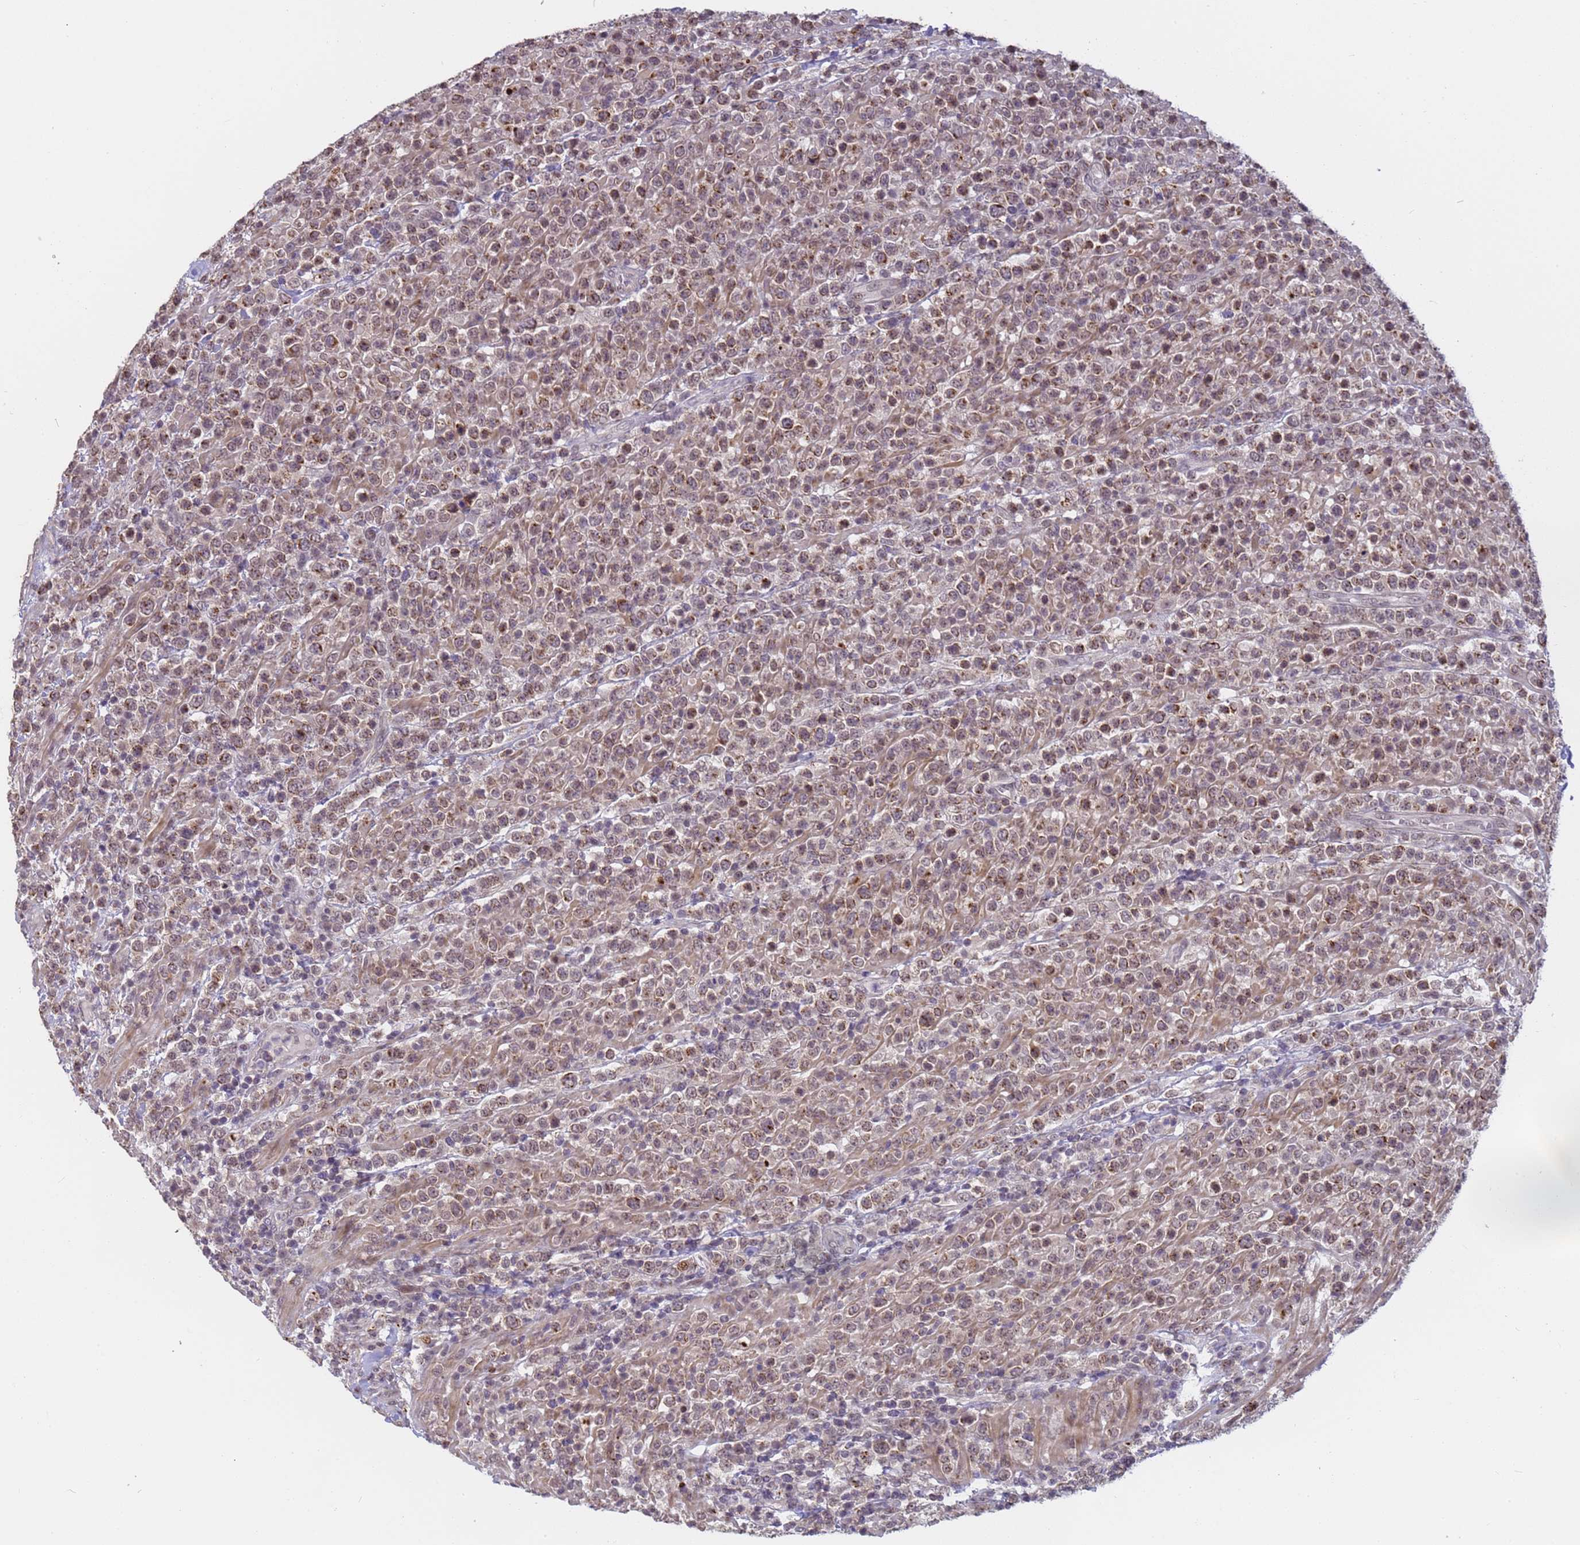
{"staining": {"intensity": "moderate", "quantity": "25%-75%", "location": "cytoplasmic/membranous,nuclear"}, "tissue": "lymphoma", "cell_type": "Tumor cells", "image_type": "cancer", "snomed": [{"axis": "morphology", "description": "Malignant lymphoma, non-Hodgkin's type, High grade"}, {"axis": "topography", "description": "Colon"}], "caption": "Lymphoma stained with a brown dye reveals moderate cytoplasmic/membranous and nuclear positive staining in about 25%-75% of tumor cells.", "gene": "VWA3A", "patient": {"sex": "female", "age": 53}}